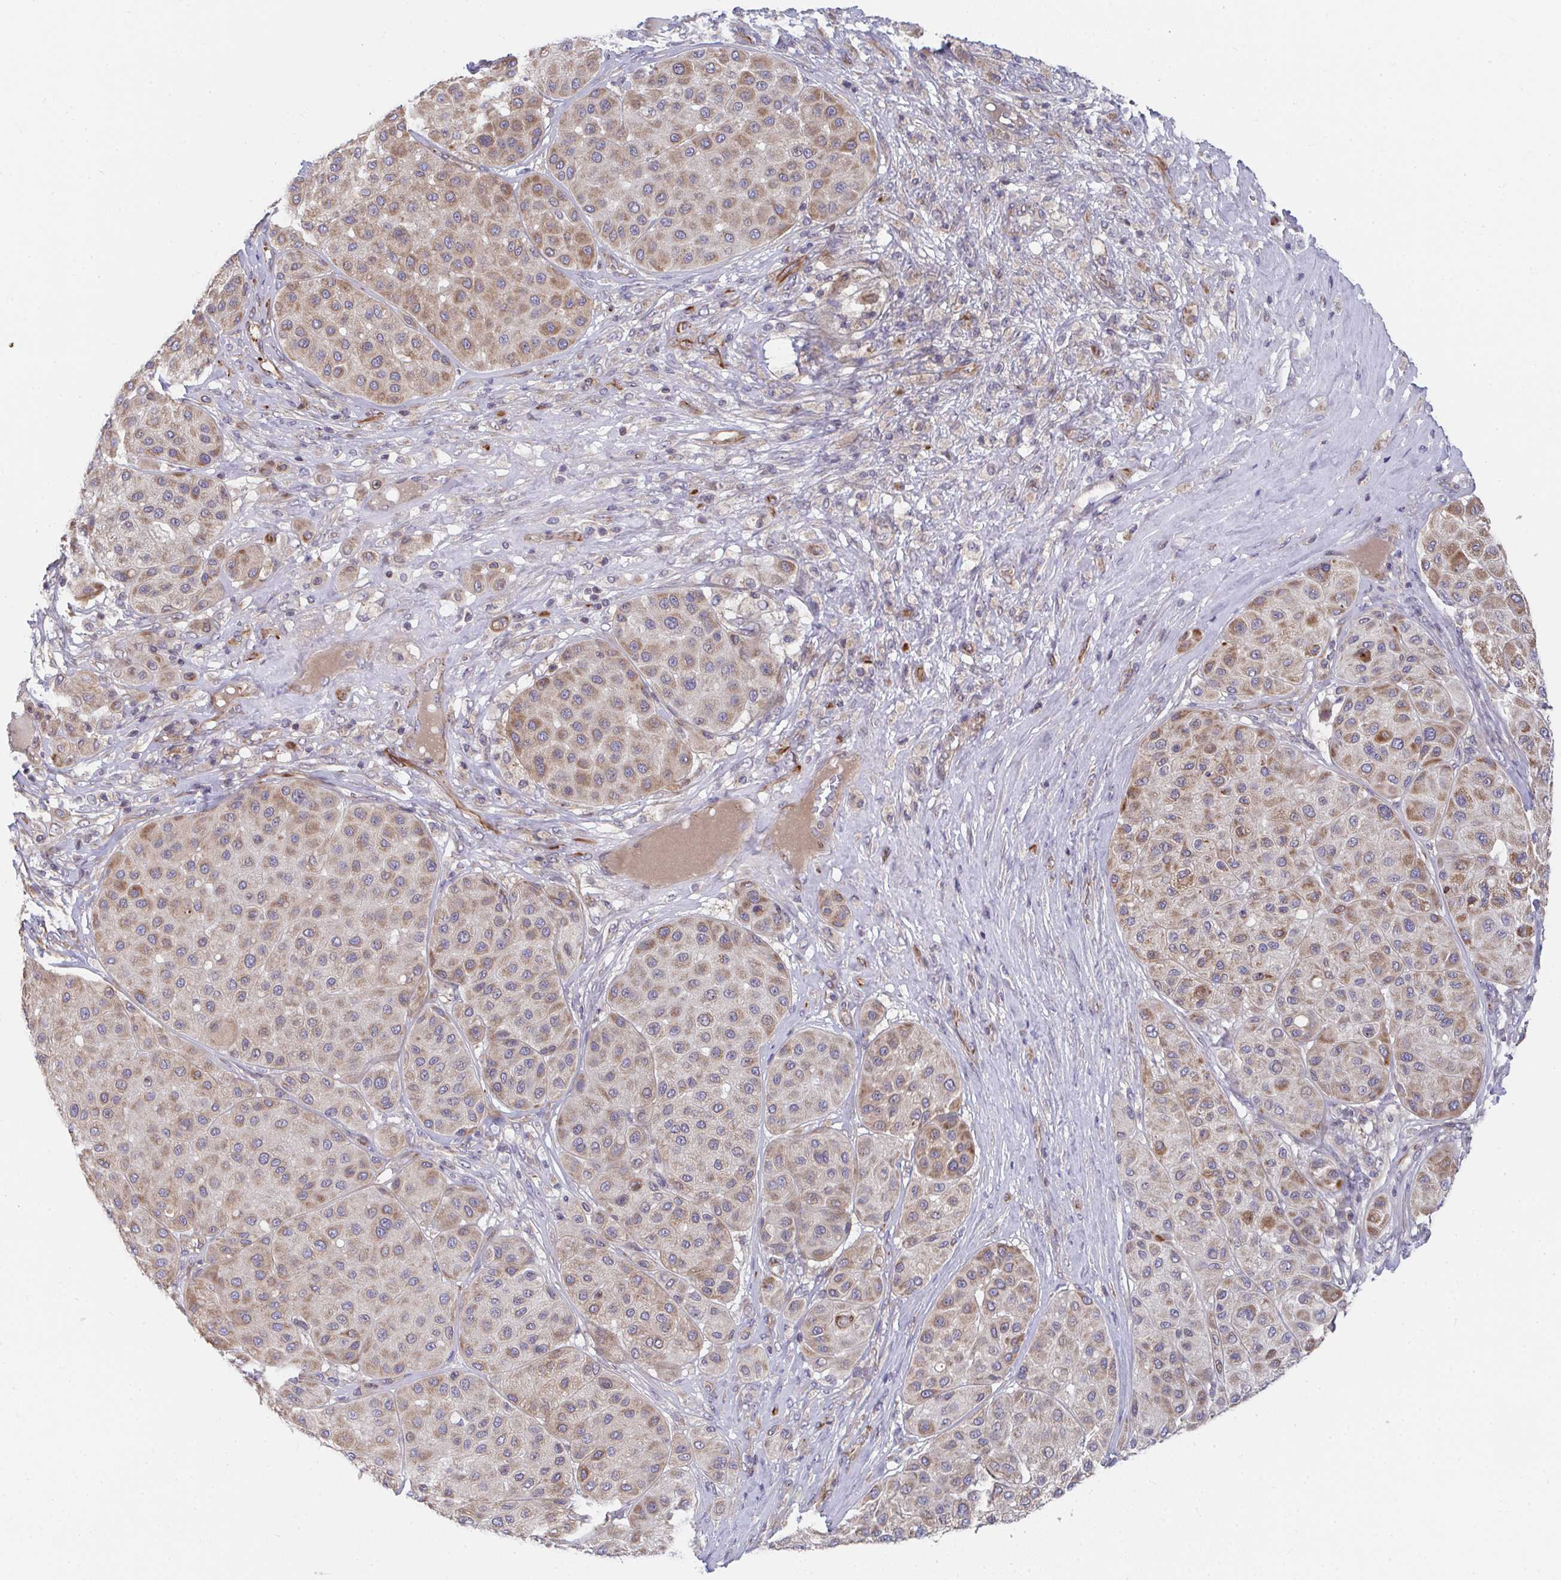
{"staining": {"intensity": "moderate", "quantity": ">75%", "location": "cytoplasmic/membranous"}, "tissue": "melanoma", "cell_type": "Tumor cells", "image_type": "cancer", "snomed": [{"axis": "morphology", "description": "Malignant melanoma, Metastatic site"}, {"axis": "topography", "description": "Smooth muscle"}], "caption": "A high-resolution image shows immunohistochemistry (IHC) staining of malignant melanoma (metastatic site), which reveals moderate cytoplasmic/membranous staining in about >75% of tumor cells.", "gene": "EIF1AD", "patient": {"sex": "male", "age": 41}}